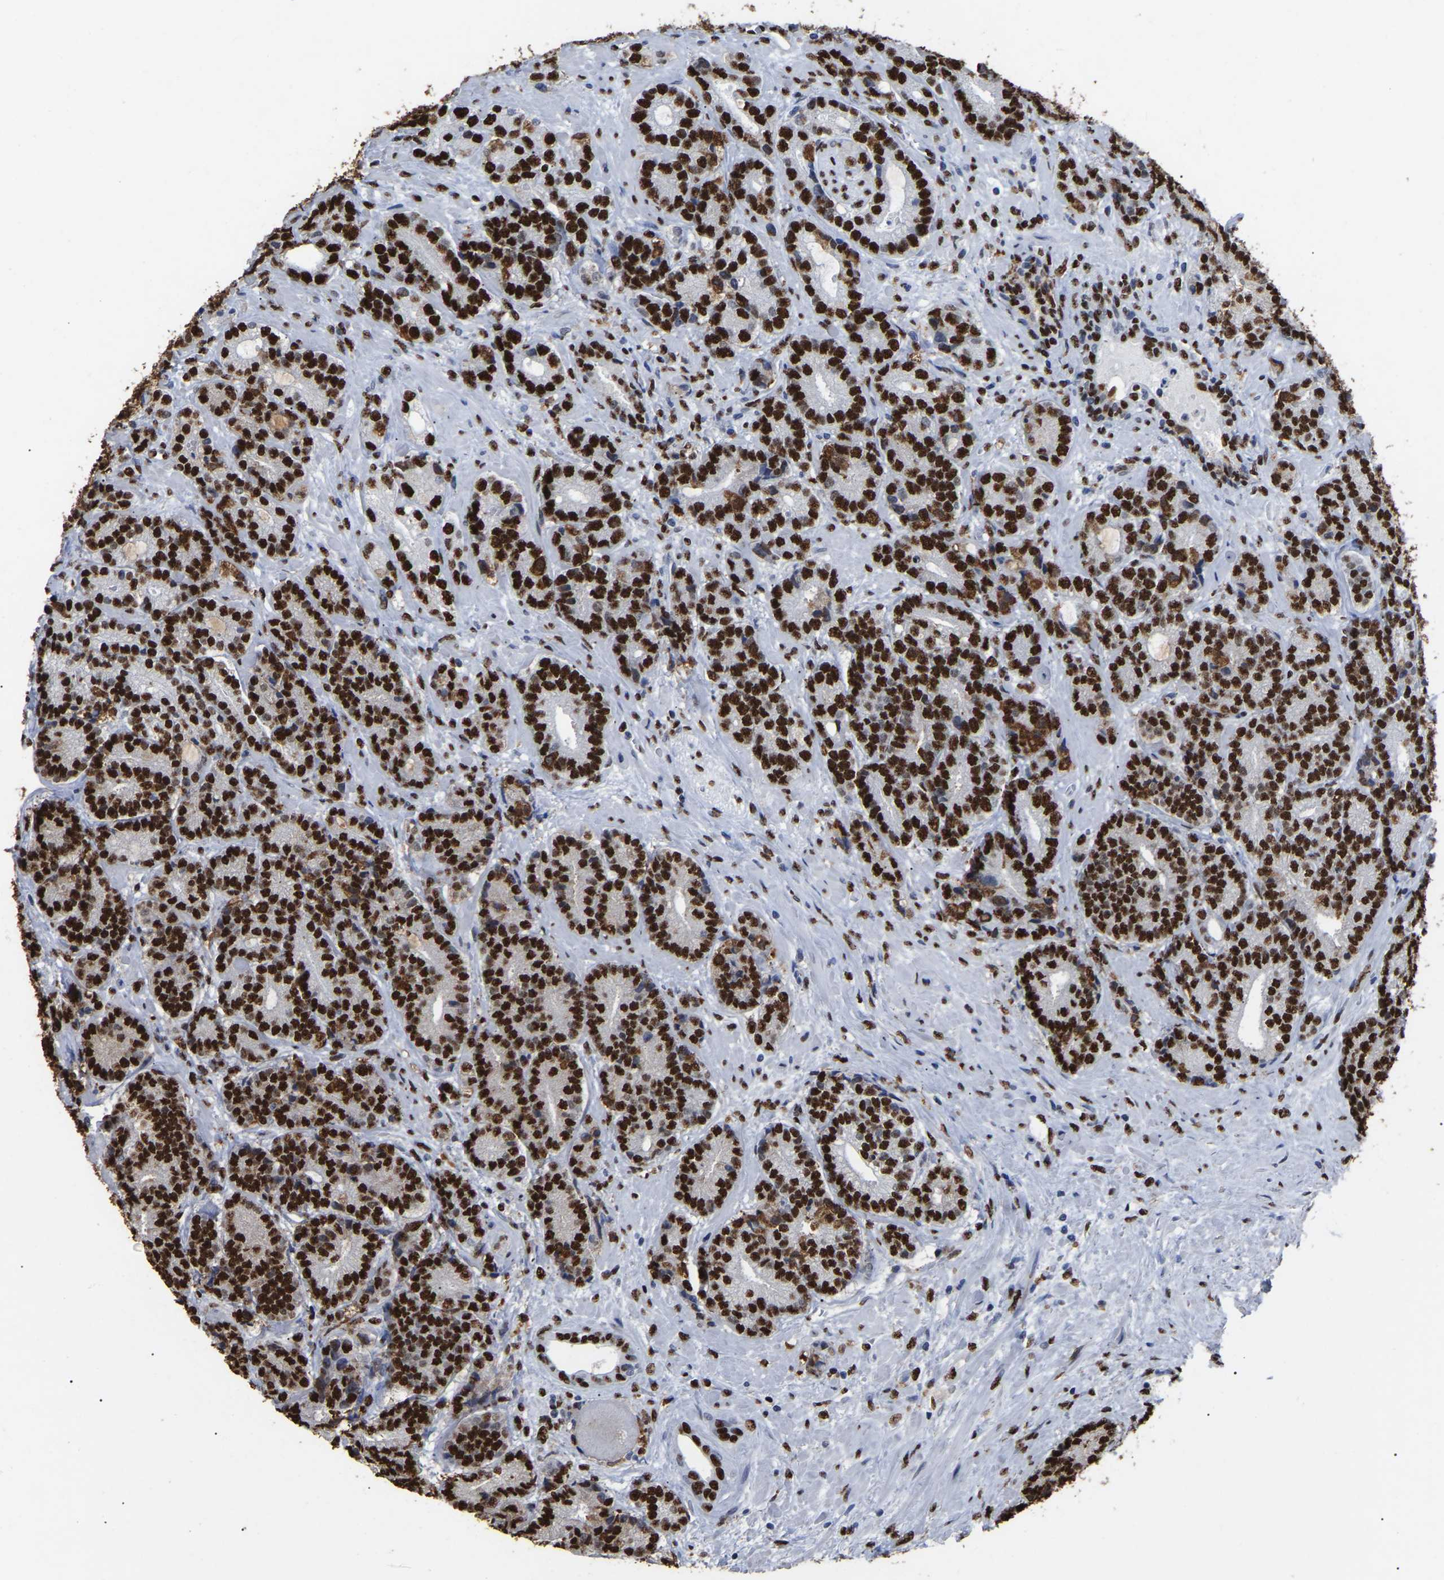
{"staining": {"intensity": "strong", "quantity": ">75%", "location": "nuclear"}, "tissue": "prostate cancer", "cell_type": "Tumor cells", "image_type": "cancer", "snomed": [{"axis": "morphology", "description": "Adenocarcinoma, High grade"}, {"axis": "topography", "description": "Prostate"}], "caption": "Immunohistochemical staining of prostate cancer (high-grade adenocarcinoma) exhibits high levels of strong nuclear positivity in about >75% of tumor cells. (Brightfield microscopy of DAB IHC at high magnification).", "gene": "RBL2", "patient": {"sex": "male", "age": 61}}